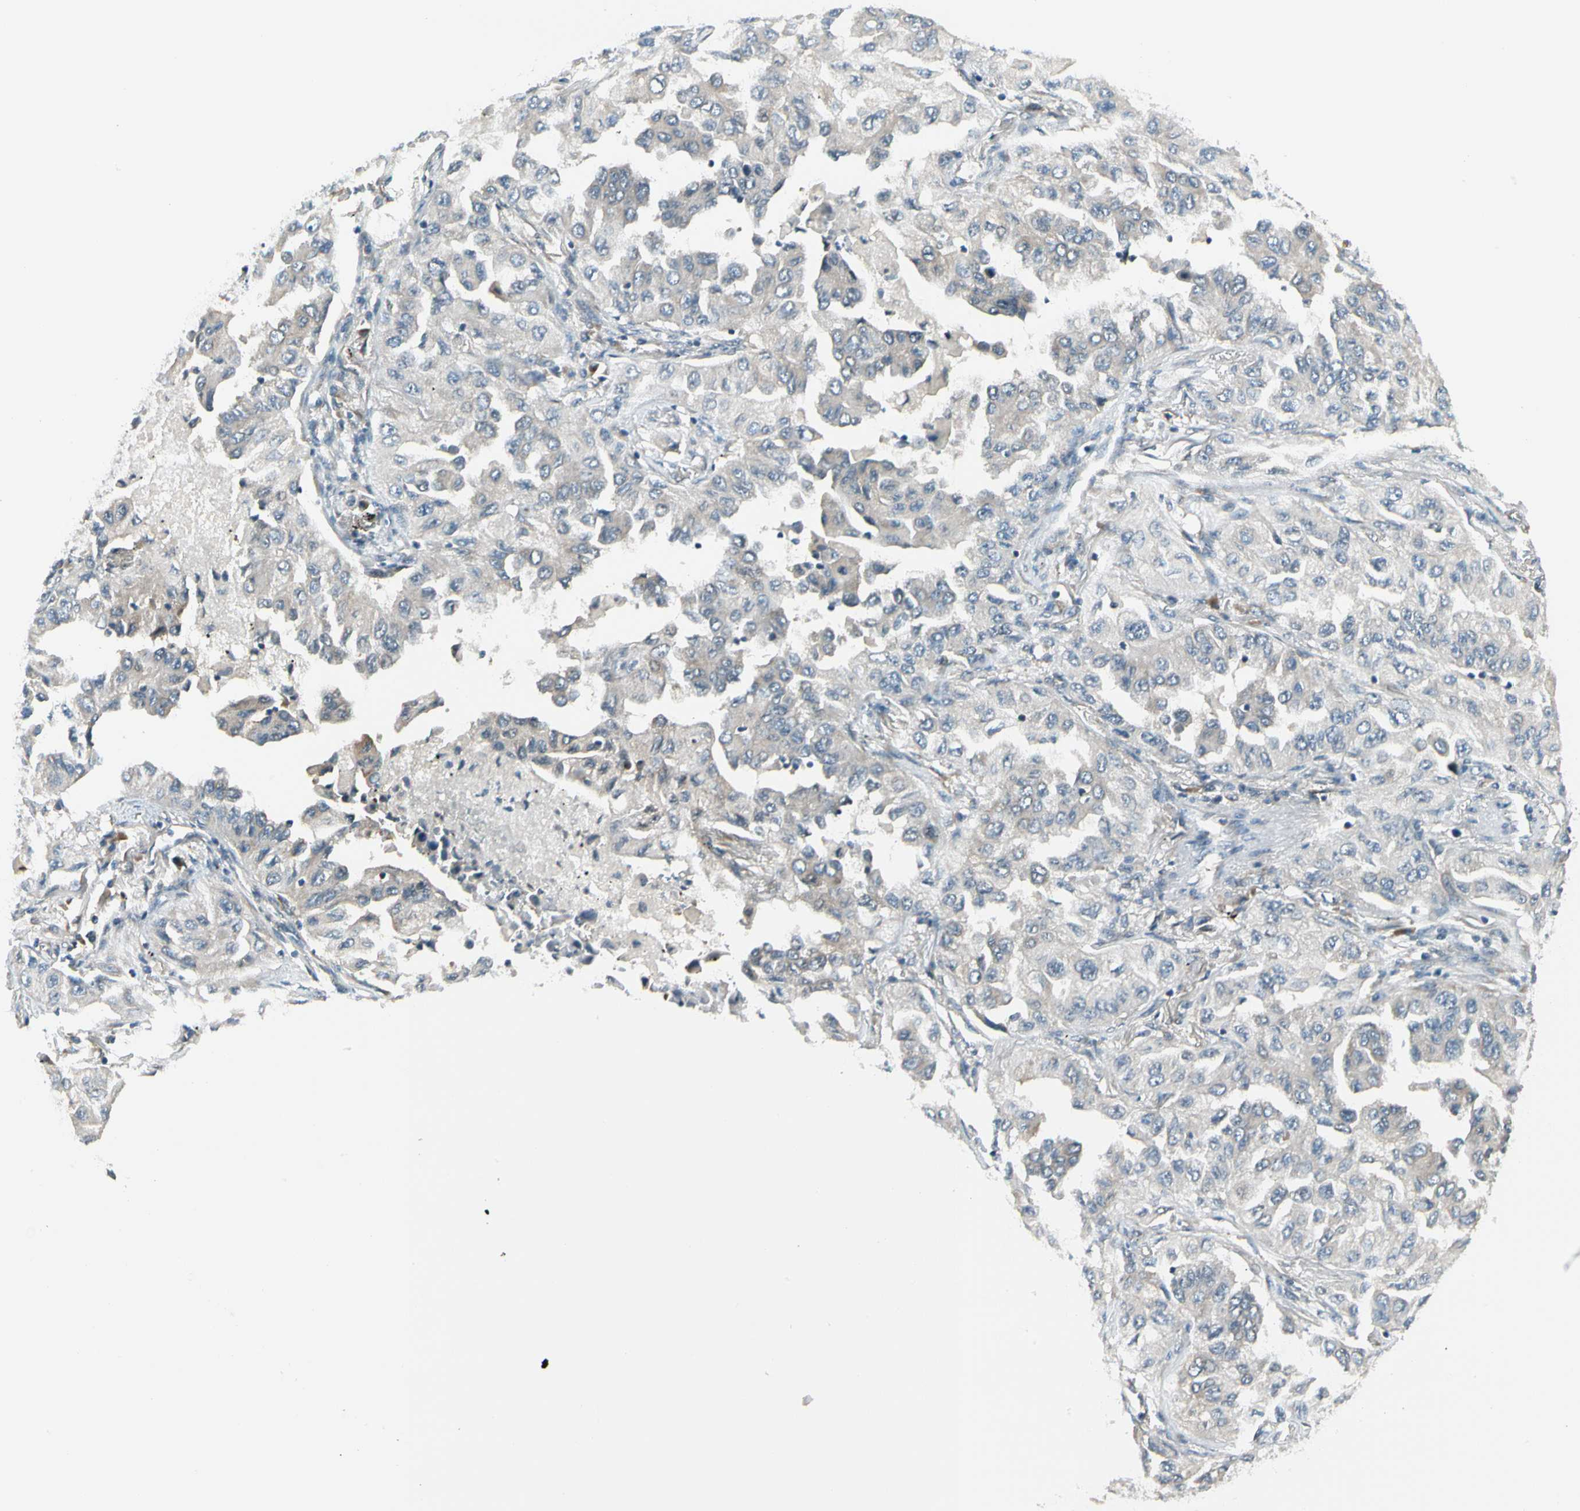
{"staining": {"intensity": "negative", "quantity": "none", "location": "none"}, "tissue": "lung cancer", "cell_type": "Tumor cells", "image_type": "cancer", "snomed": [{"axis": "morphology", "description": "Adenocarcinoma, NOS"}, {"axis": "topography", "description": "Lung"}], "caption": "IHC histopathology image of neoplastic tissue: lung cancer (adenocarcinoma) stained with DAB demonstrates no significant protein staining in tumor cells.", "gene": "BNIP1", "patient": {"sex": "female", "age": 65}}